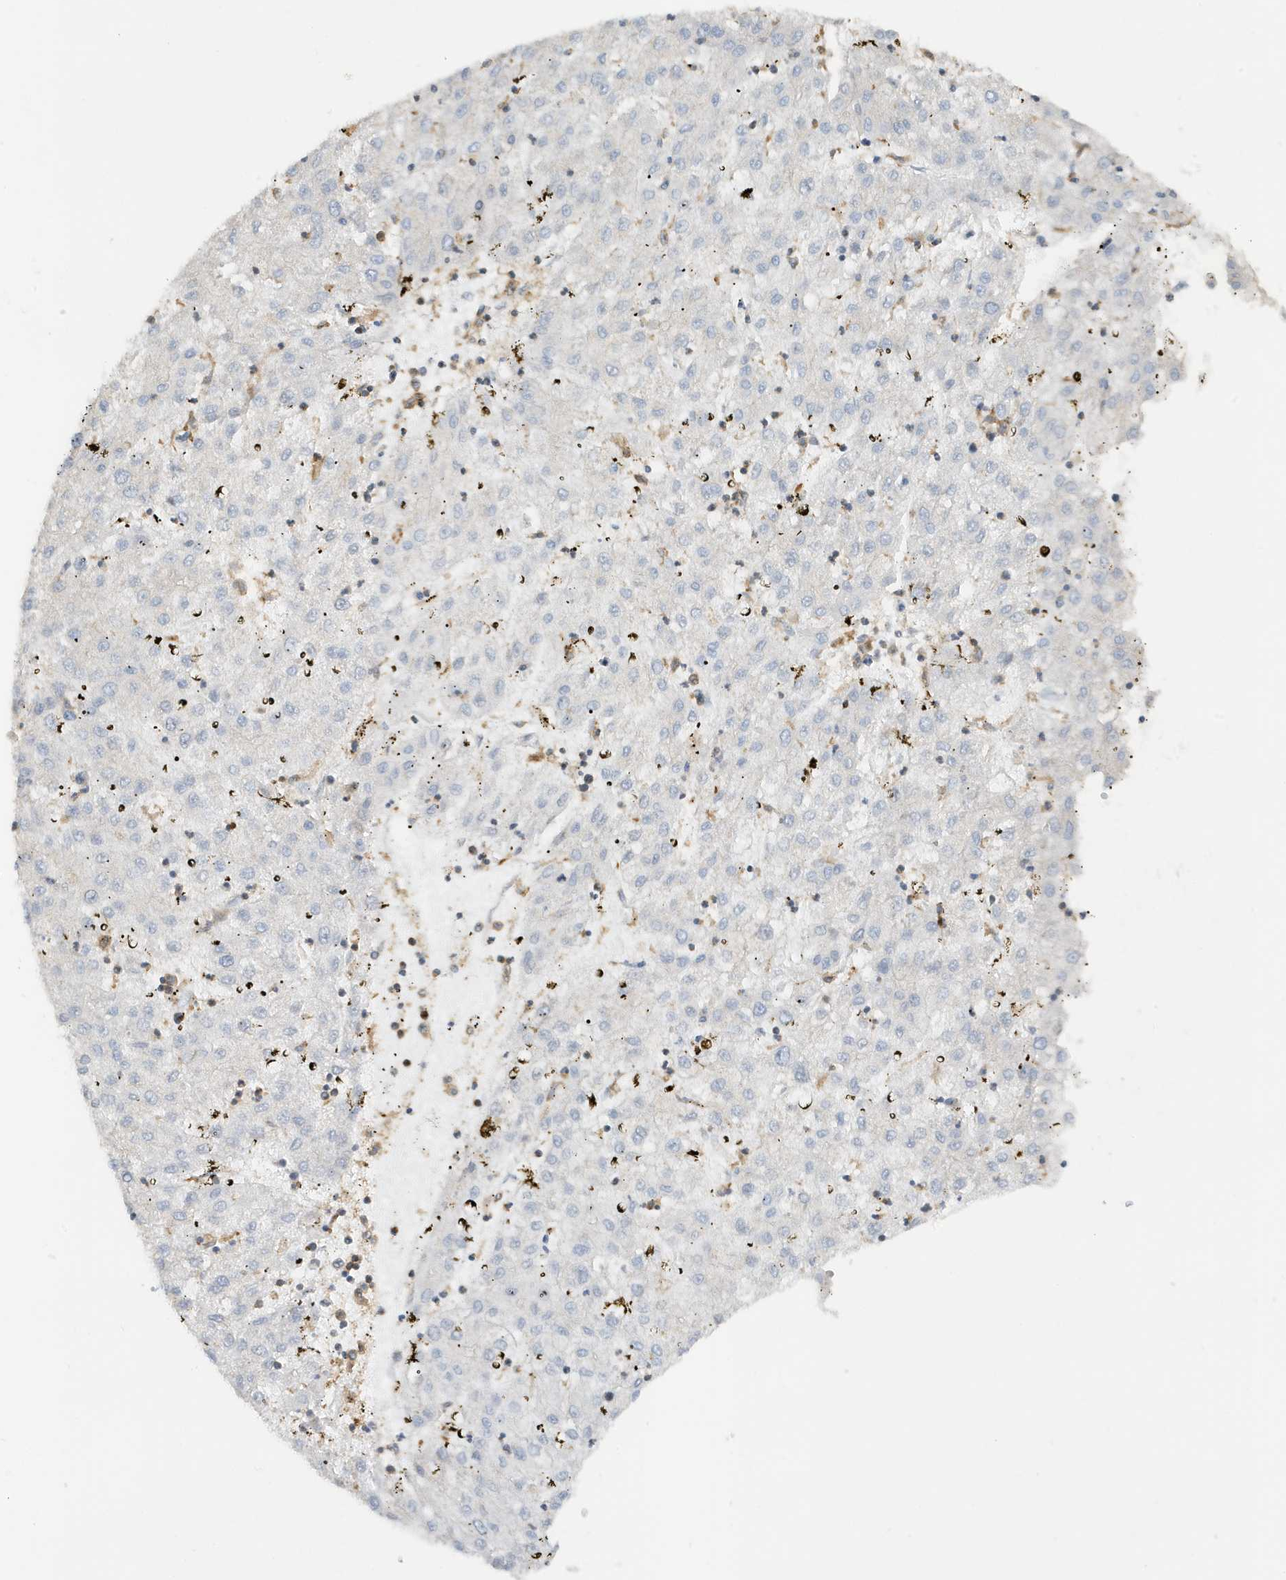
{"staining": {"intensity": "negative", "quantity": "none", "location": "none"}, "tissue": "liver cancer", "cell_type": "Tumor cells", "image_type": "cancer", "snomed": [{"axis": "morphology", "description": "Carcinoma, Hepatocellular, NOS"}, {"axis": "topography", "description": "Liver"}], "caption": "This is a histopathology image of IHC staining of liver cancer, which shows no expression in tumor cells.", "gene": "TATDN3", "patient": {"sex": "male", "age": 72}}